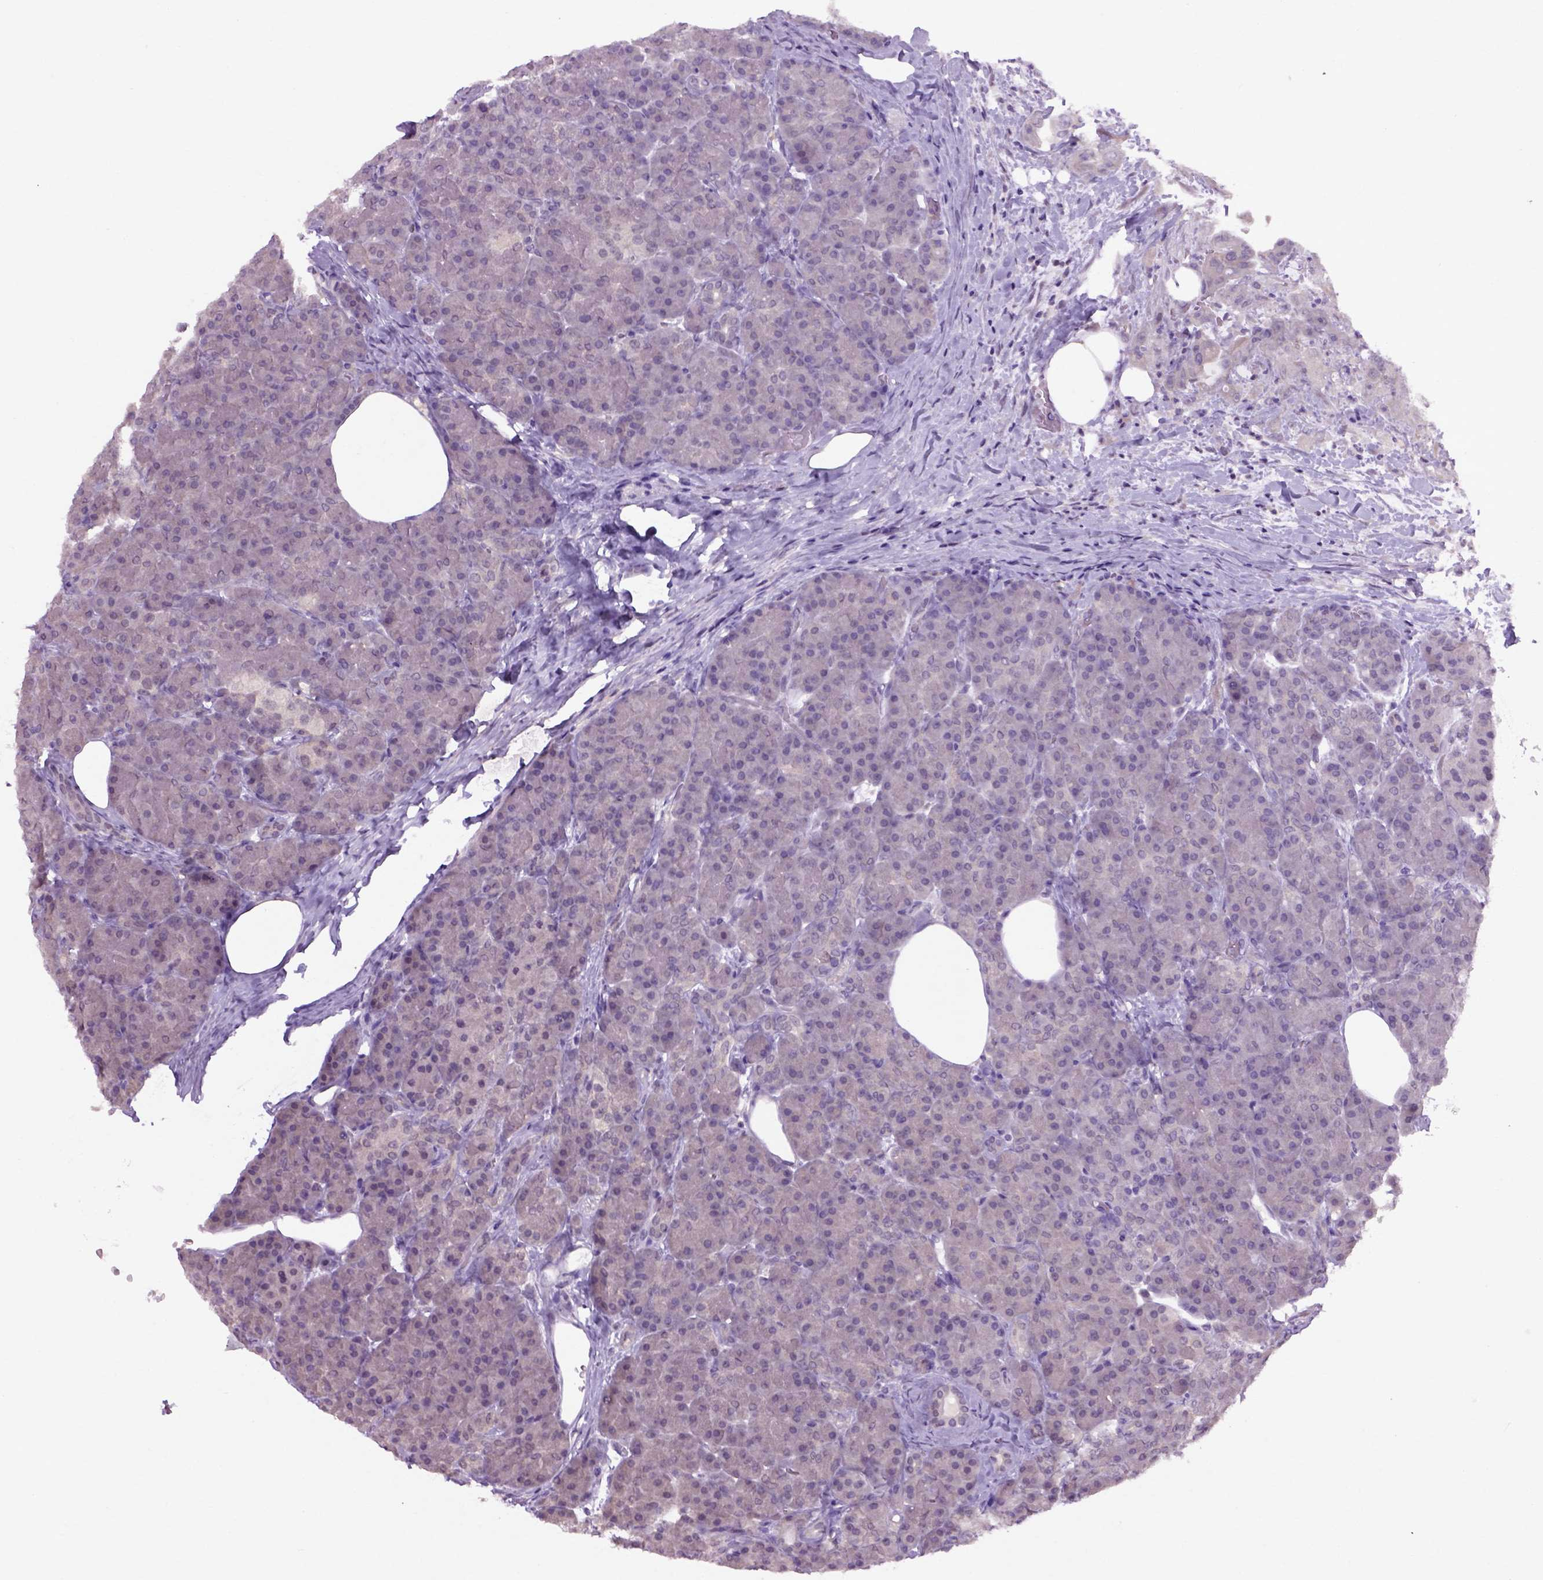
{"staining": {"intensity": "negative", "quantity": "none", "location": "none"}, "tissue": "pancreas", "cell_type": "Exocrine glandular cells", "image_type": "normal", "snomed": [{"axis": "morphology", "description": "Normal tissue, NOS"}, {"axis": "topography", "description": "Pancreas"}], "caption": "IHC photomicrograph of normal pancreas stained for a protein (brown), which exhibits no positivity in exocrine glandular cells.", "gene": "RAB43", "patient": {"sex": "male", "age": 57}}